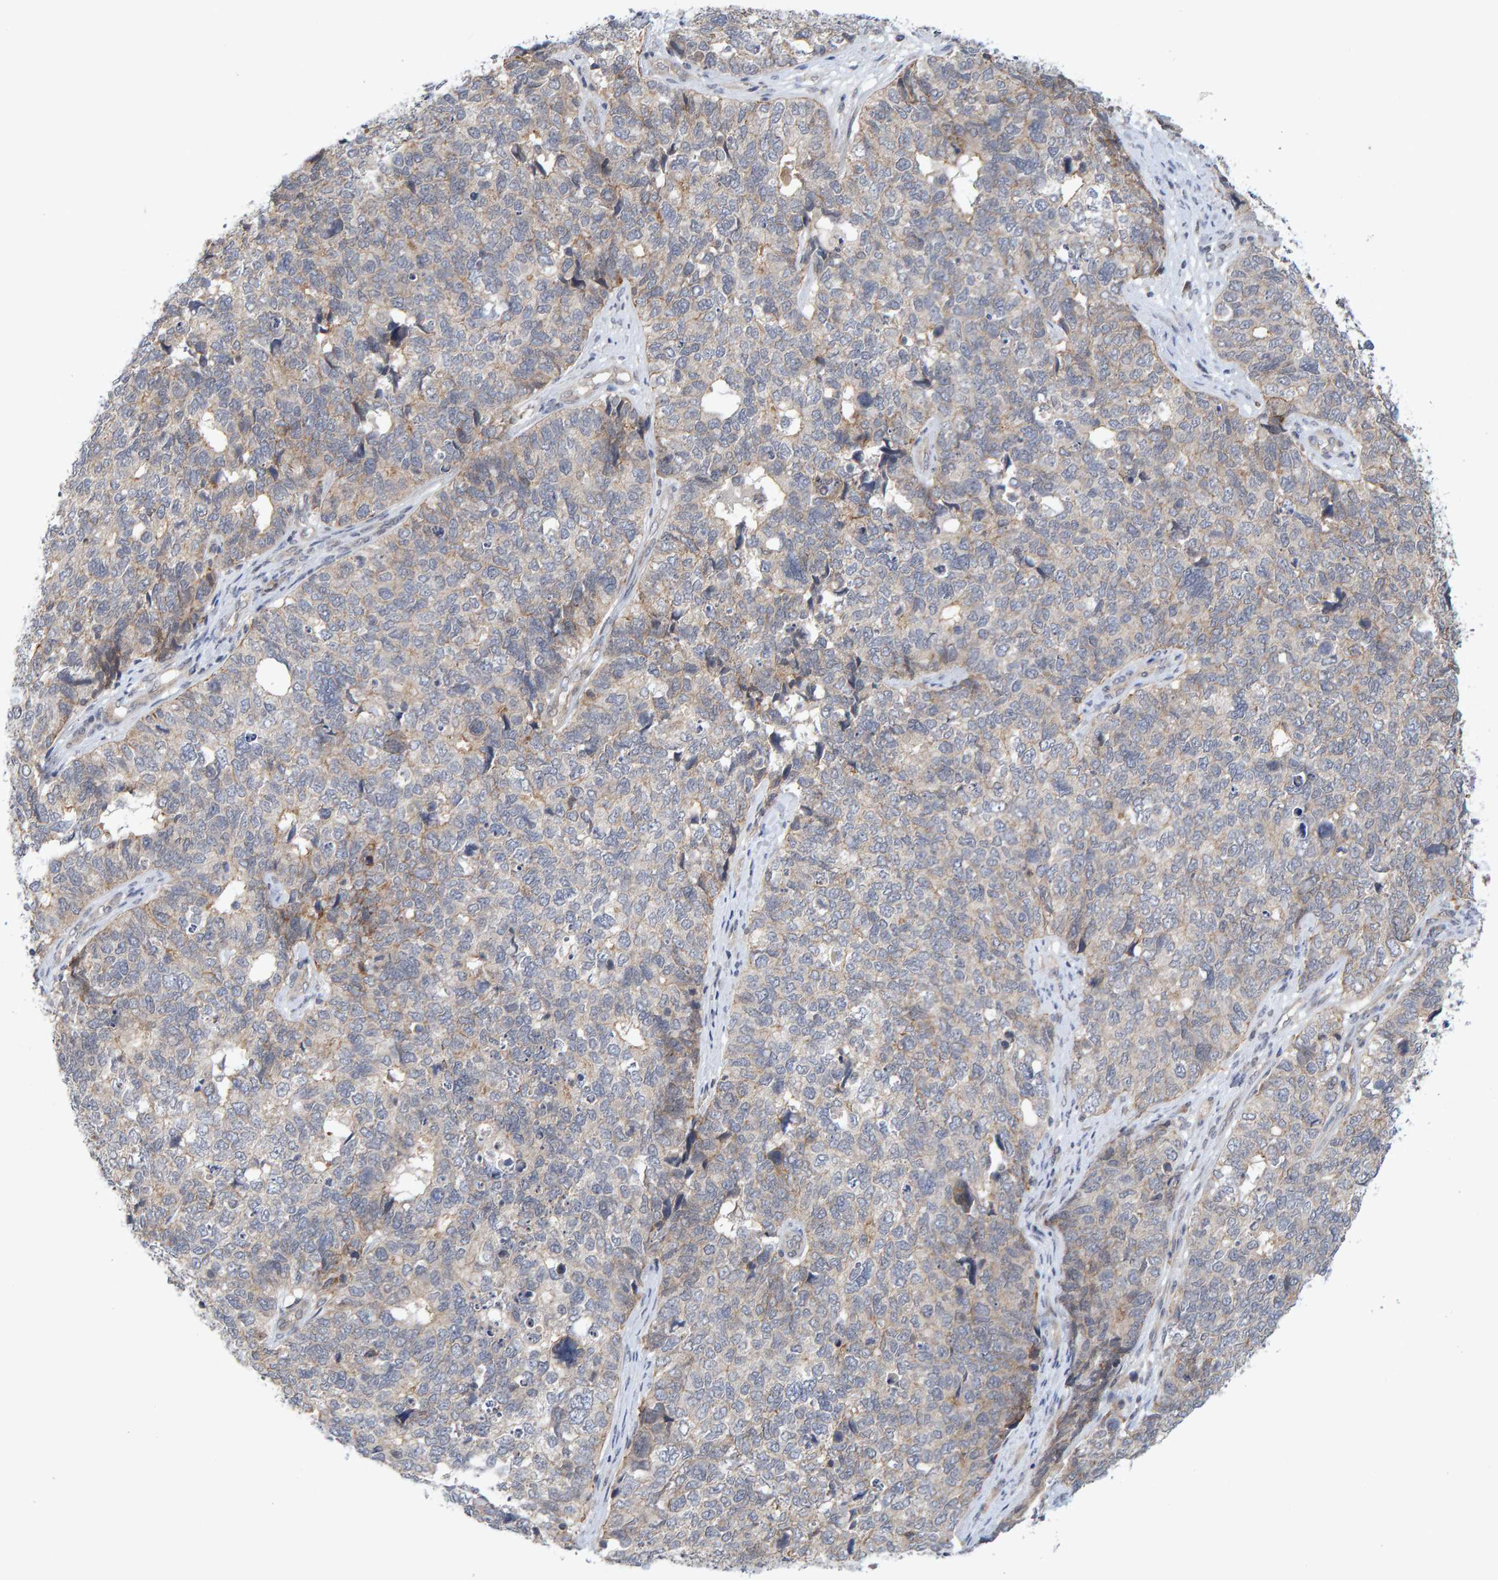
{"staining": {"intensity": "negative", "quantity": "none", "location": "none"}, "tissue": "cervical cancer", "cell_type": "Tumor cells", "image_type": "cancer", "snomed": [{"axis": "morphology", "description": "Squamous cell carcinoma, NOS"}, {"axis": "topography", "description": "Cervix"}], "caption": "Image shows no protein positivity in tumor cells of cervical cancer tissue. (DAB (3,3'-diaminobenzidine) immunohistochemistry (IHC) visualized using brightfield microscopy, high magnification).", "gene": "CDH2", "patient": {"sex": "female", "age": 63}}